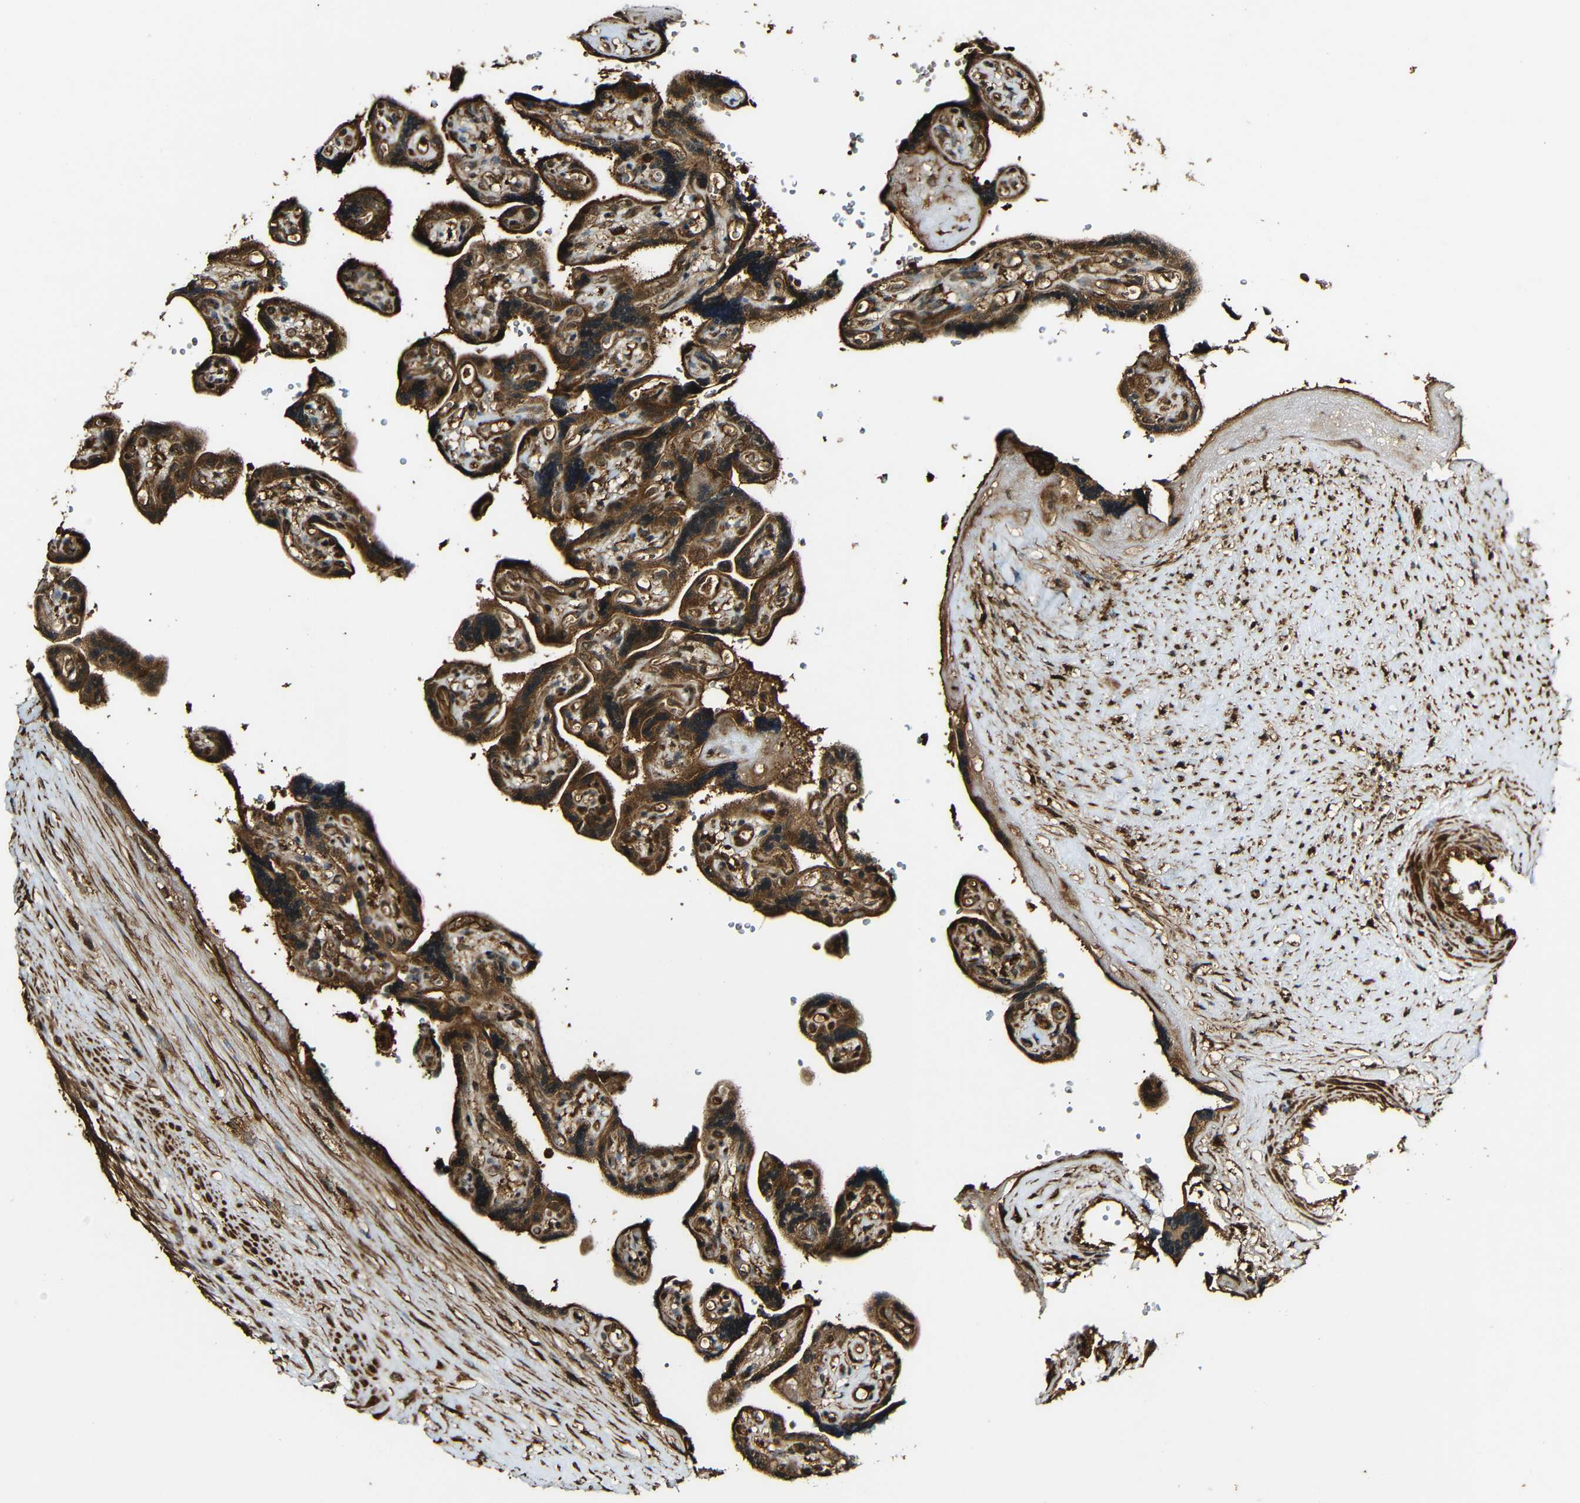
{"staining": {"intensity": "strong", "quantity": ">75%", "location": "cytoplasmic/membranous"}, "tissue": "placenta", "cell_type": "Decidual cells", "image_type": "normal", "snomed": [{"axis": "morphology", "description": "Normal tissue, NOS"}, {"axis": "topography", "description": "Placenta"}], "caption": "Immunohistochemistry photomicrograph of unremarkable placenta stained for a protein (brown), which shows high levels of strong cytoplasmic/membranous positivity in approximately >75% of decidual cells.", "gene": "CASP8", "patient": {"sex": "female", "age": 30}}